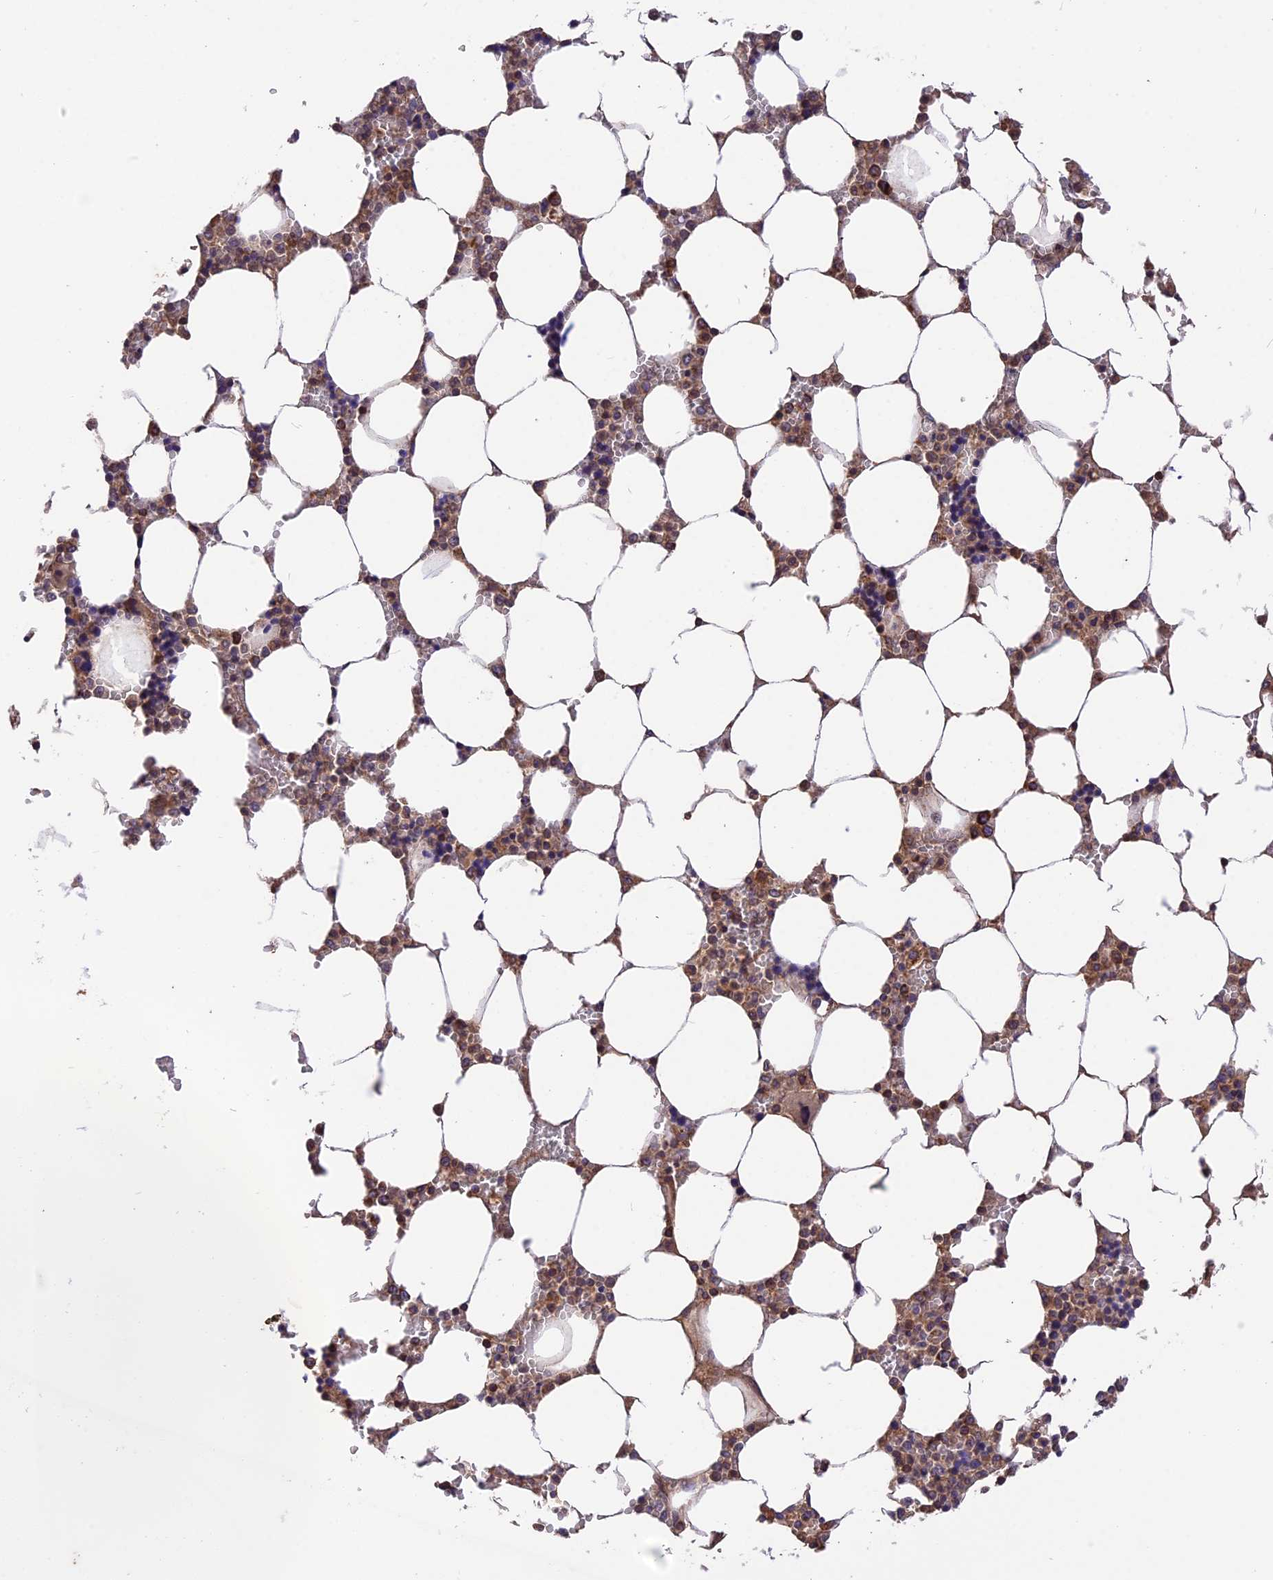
{"staining": {"intensity": "moderate", "quantity": "25%-75%", "location": "cytoplasmic/membranous"}, "tissue": "bone marrow", "cell_type": "Hematopoietic cells", "image_type": "normal", "snomed": [{"axis": "morphology", "description": "Normal tissue, NOS"}, {"axis": "topography", "description": "Bone marrow"}], "caption": "A photomicrograph of human bone marrow stained for a protein shows moderate cytoplasmic/membranous brown staining in hematopoietic cells.", "gene": "RERGL", "patient": {"sex": "male", "age": 64}}